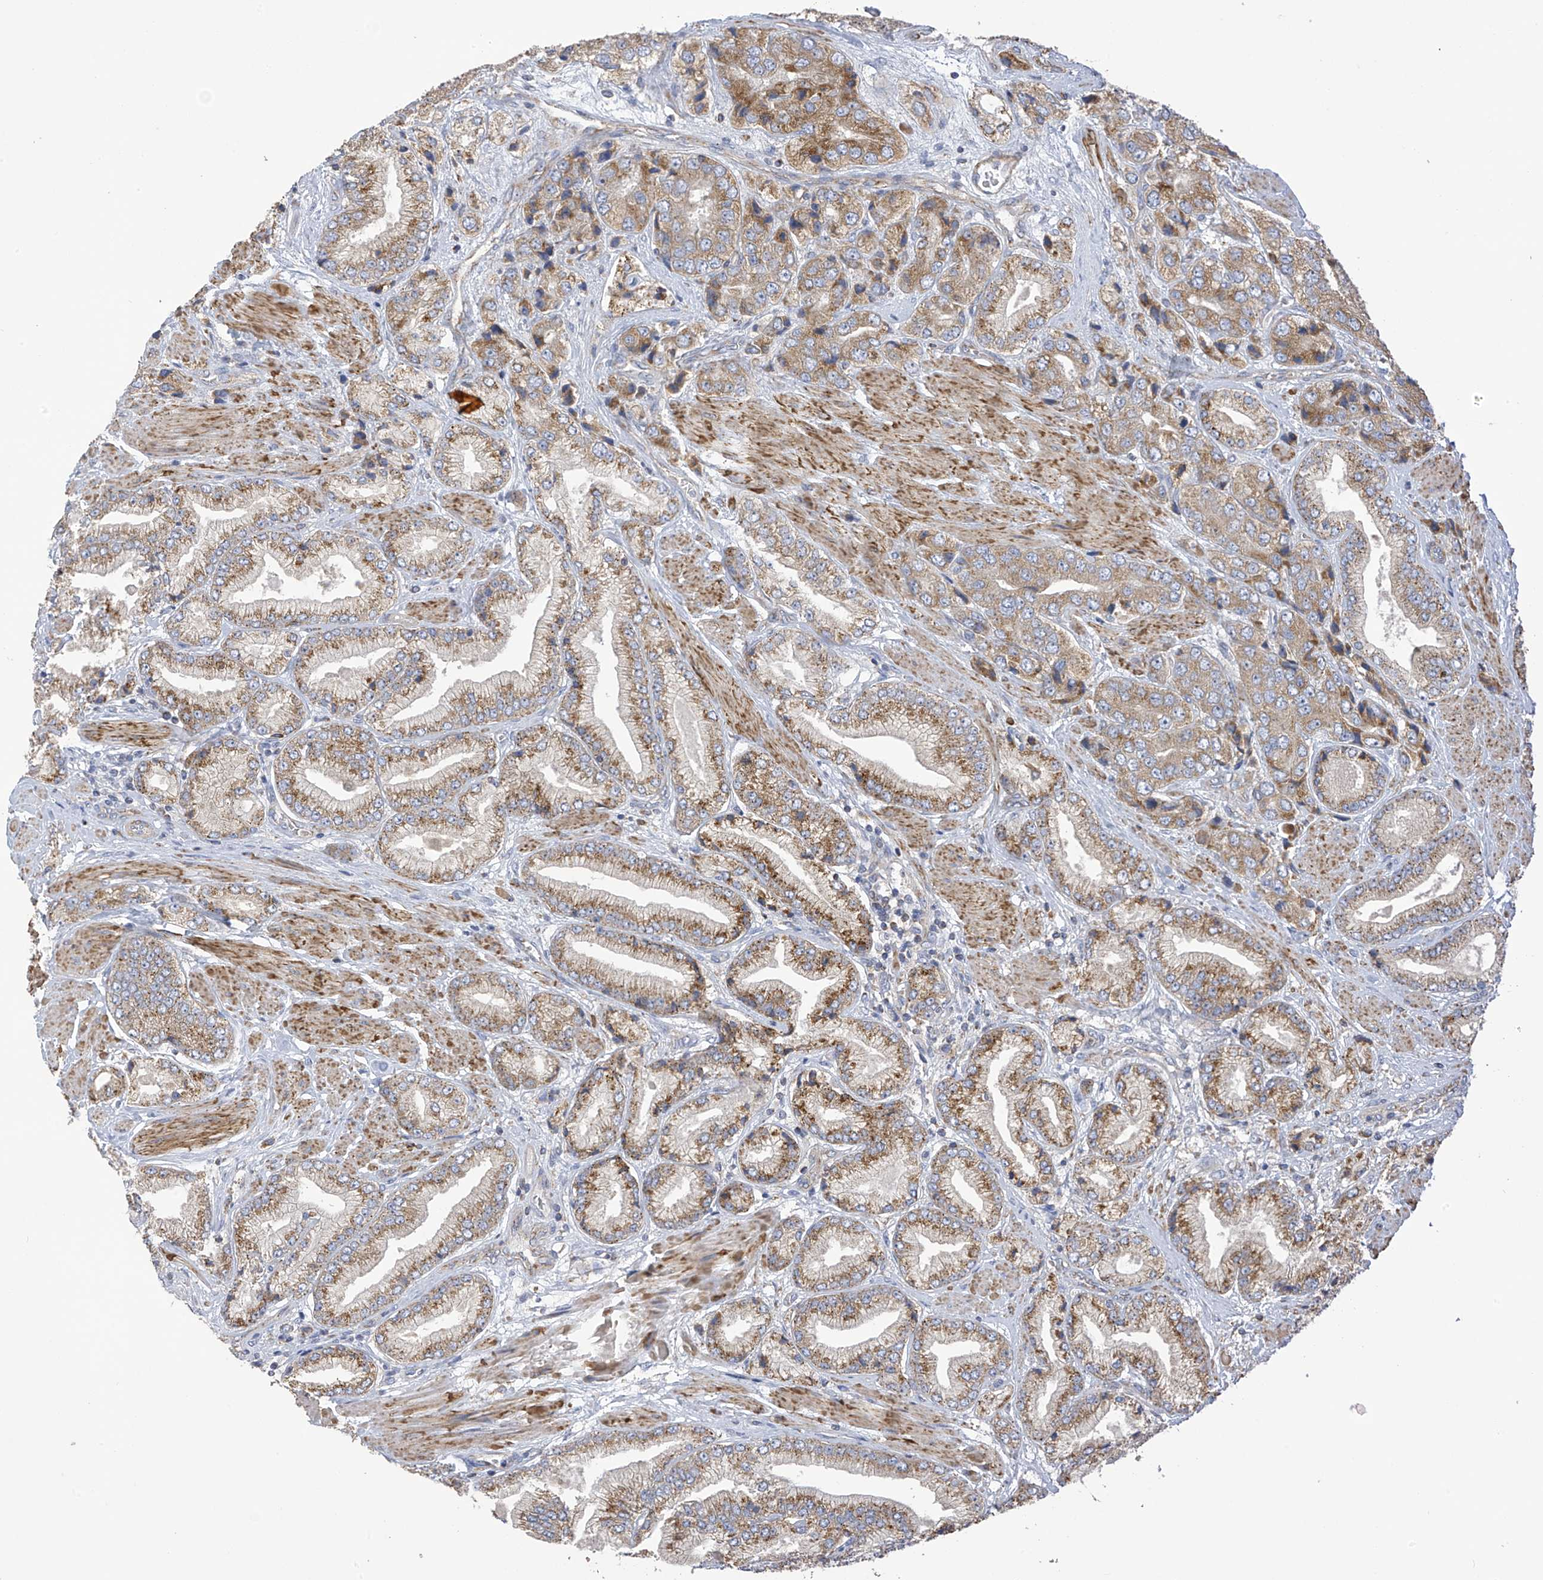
{"staining": {"intensity": "moderate", "quantity": ">75%", "location": "cytoplasmic/membranous"}, "tissue": "prostate cancer", "cell_type": "Tumor cells", "image_type": "cancer", "snomed": [{"axis": "morphology", "description": "Adenocarcinoma, High grade"}, {"axis": "topography", "description": "Prostate"}], "caption": "The micrograph displays immunohistochemical staining of adenocarcinoma (high-grade) (prostate). There is moderate cytoplasmic/membranous expression is seen in about >75% of tumor cells. Nuclei are stained in blue.", "gene": "ITM2B", "patient": {"sex": "male", "age": 50}}